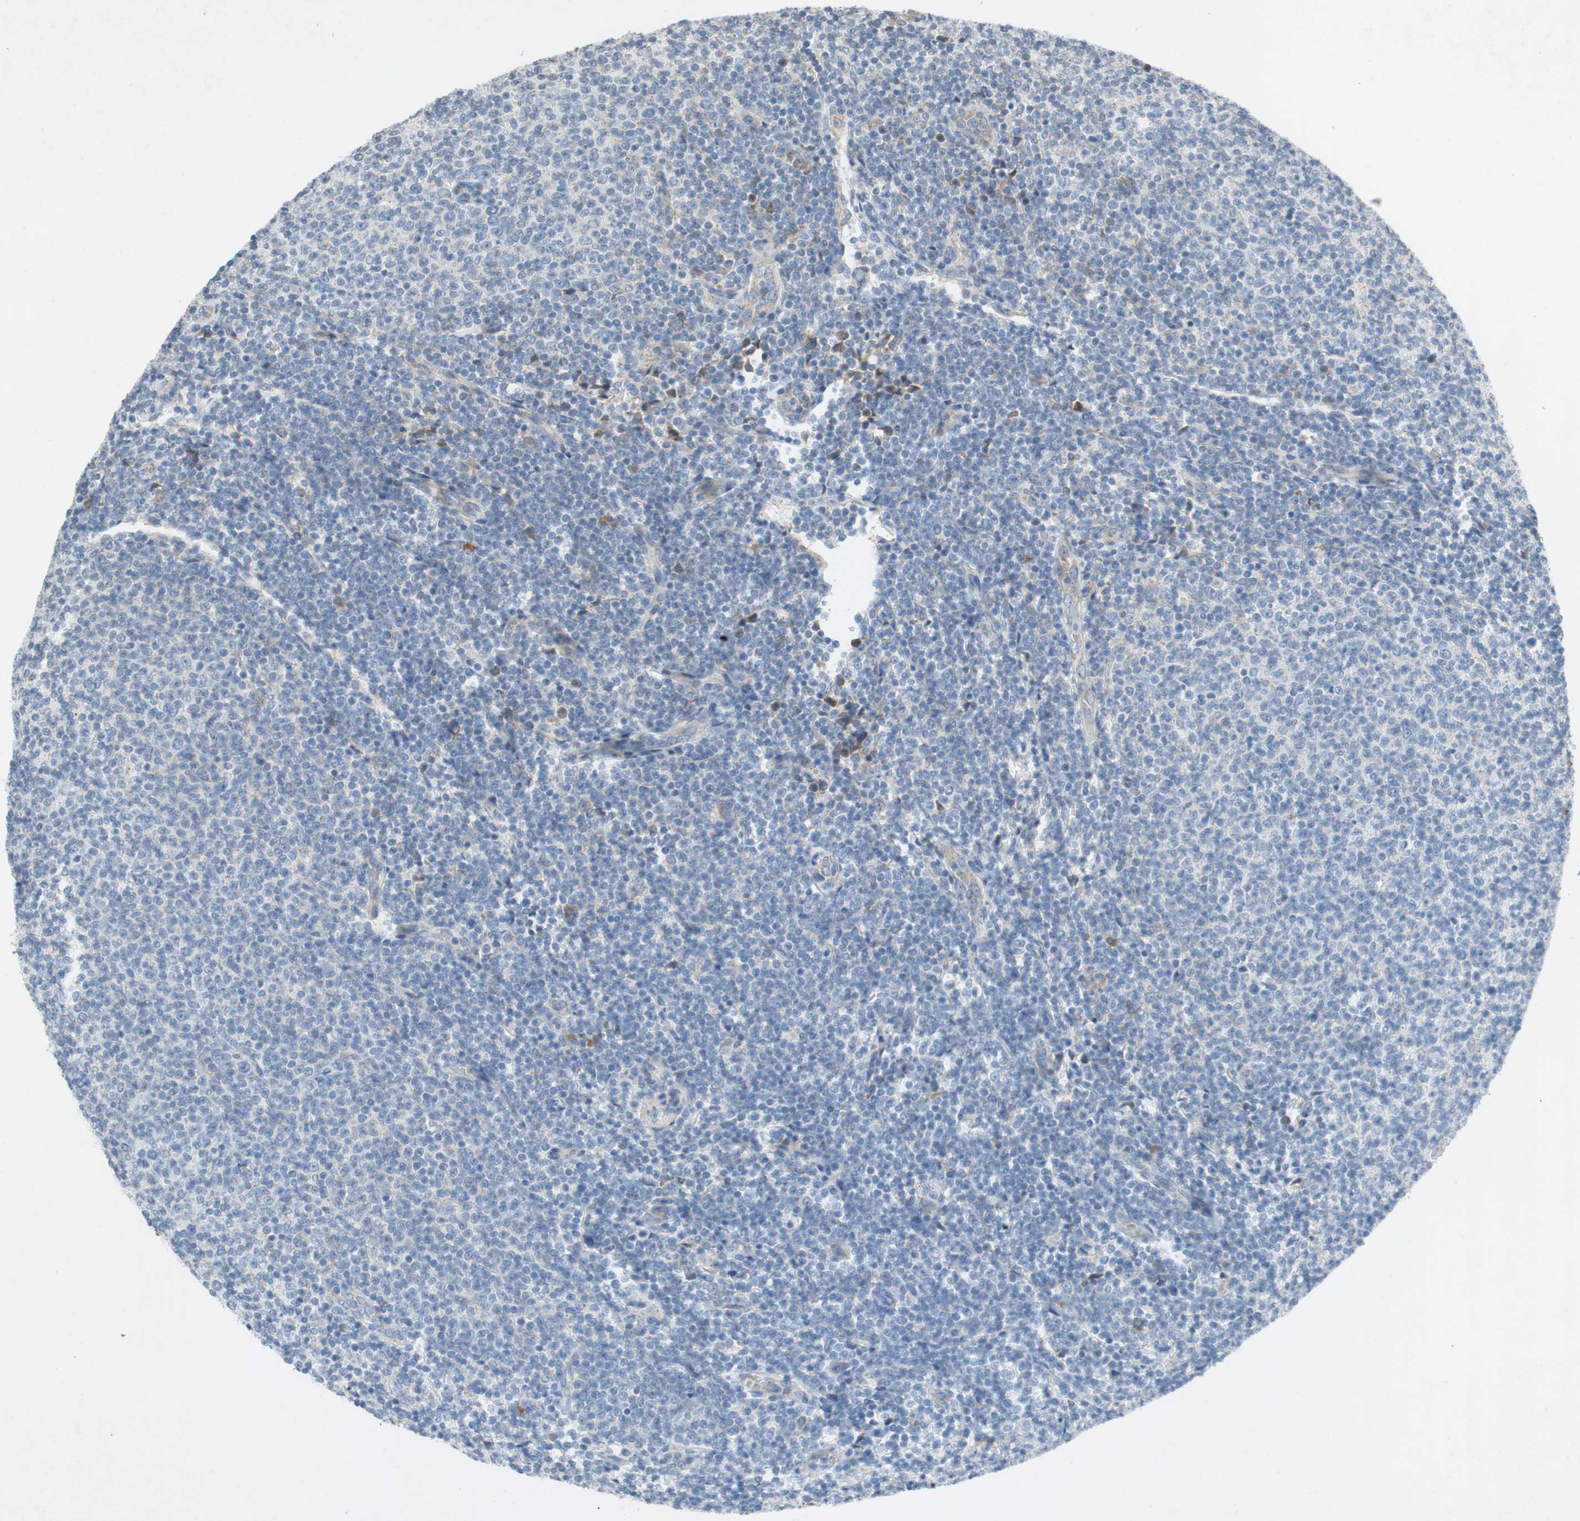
{"staining": {"intensity": "negative", "quantity": "none", "location": "none"}, "tissue": "lymphoma", "cell_type": "Tumor cells", "image_type": "cancer", "snomed": [{"axis": "morphology", "description": "Malignant lymphoma, non-Hodgkin's type, Low grade"}, {"axis": "topography", "description": "Lymph node"}], "caption": "Human lymphoma stained for a protein using immunohistochemistry demonstrates no staining in tumor cells.", "gene": "ADD2", "patient": {"sex": "male", "age": 66}}